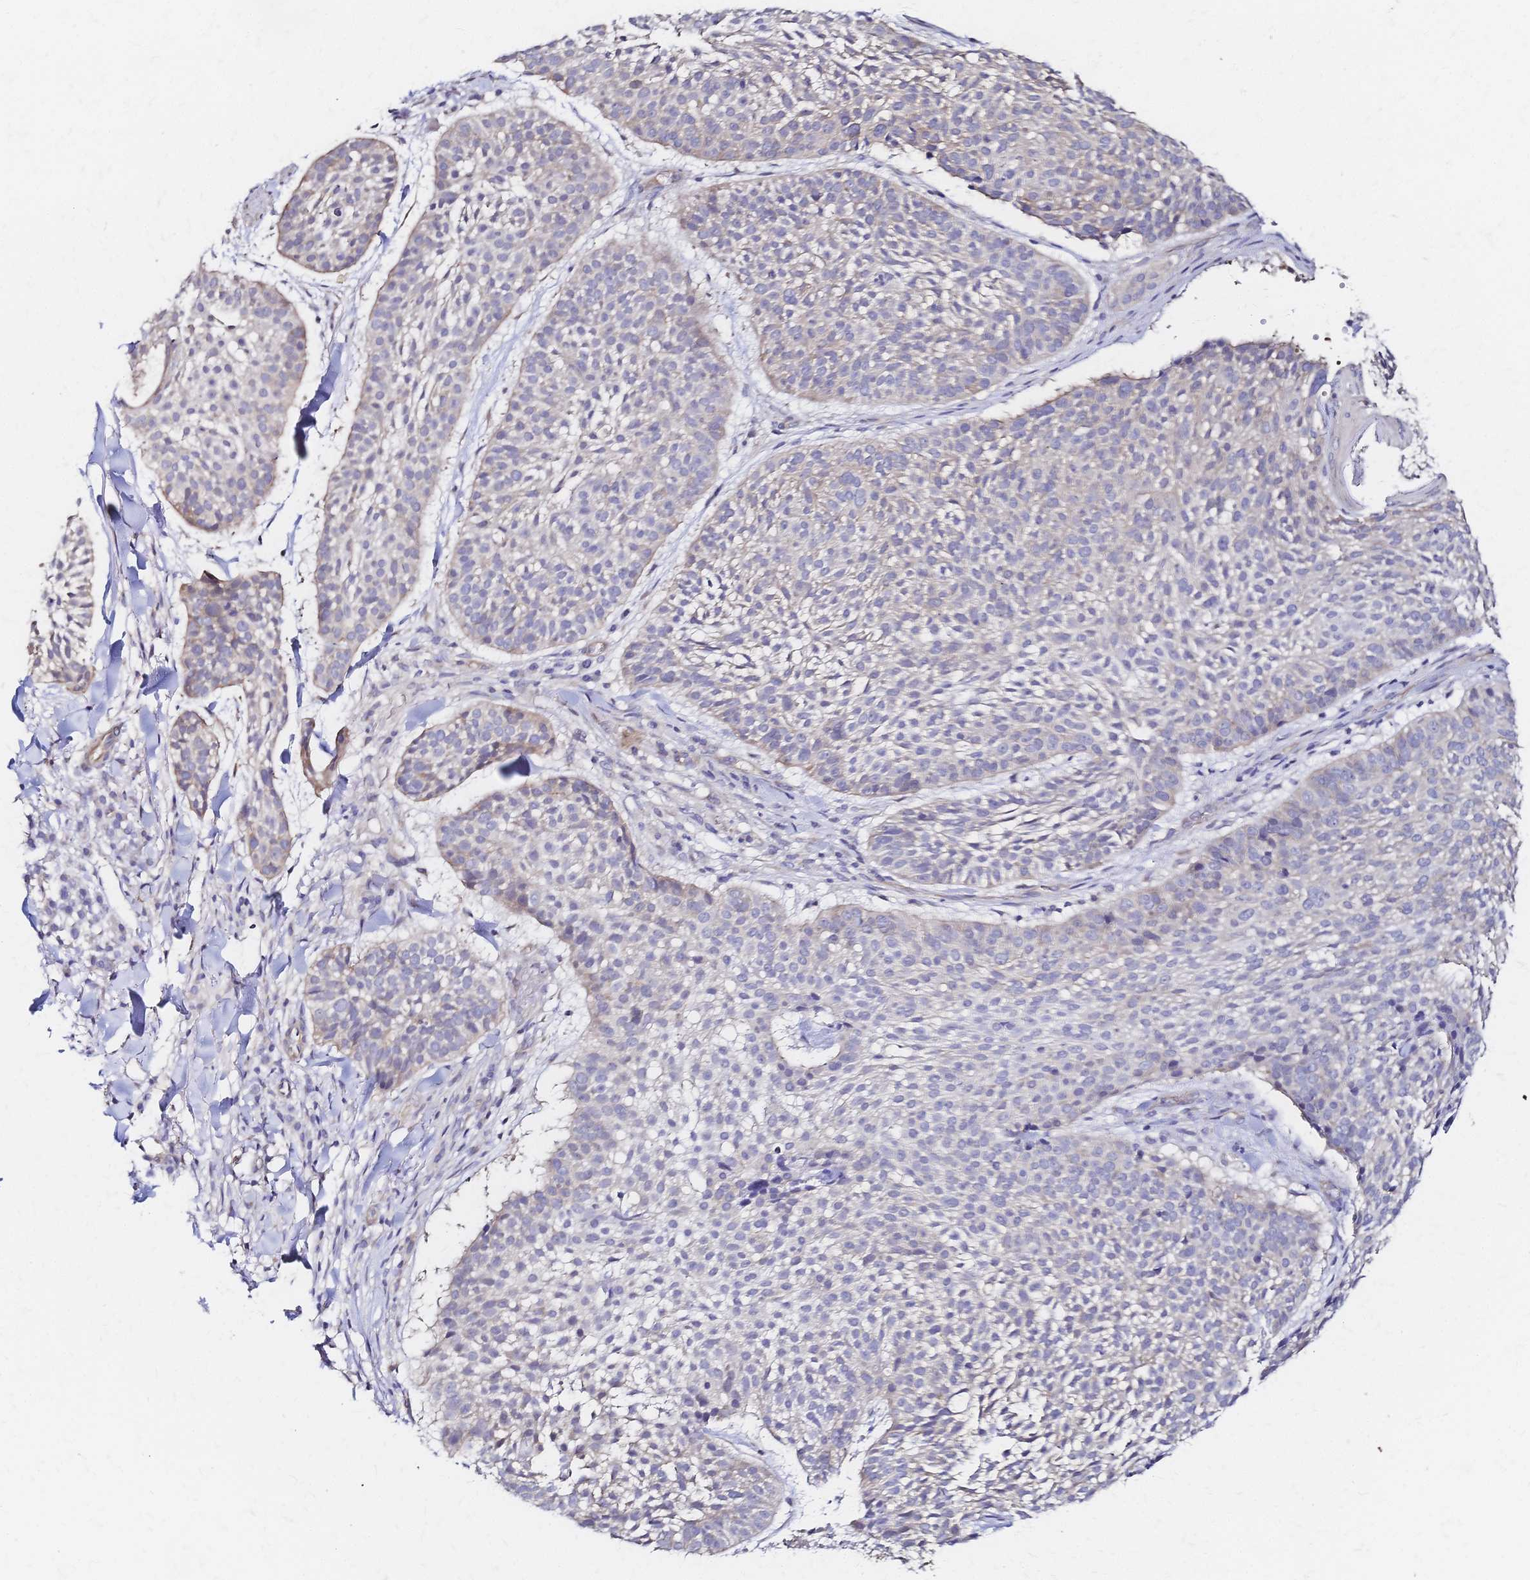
{"staining": {"intensity": "negative", "quantity": "none", "location": "none"}, "tissue": "skin cancer", "cell_type": "Tumor cells", "image_type": "cancer", "snomed": [{"axis": "morphology", "description": "Basal cell carcinoma"}, {"axis": "topography", "description": "Skin"}, {"axis": "topography", "description": "Skin of scalp"}], "caption": "High power microscopy image of an immunohistochemistry (IHC) photomicrograph of skin cancer (basal cell carcinoma), revealing no significant staining in tumor cells.", "gene": "SLC5A1", "patient": {"sex": "female", "age": 45}}